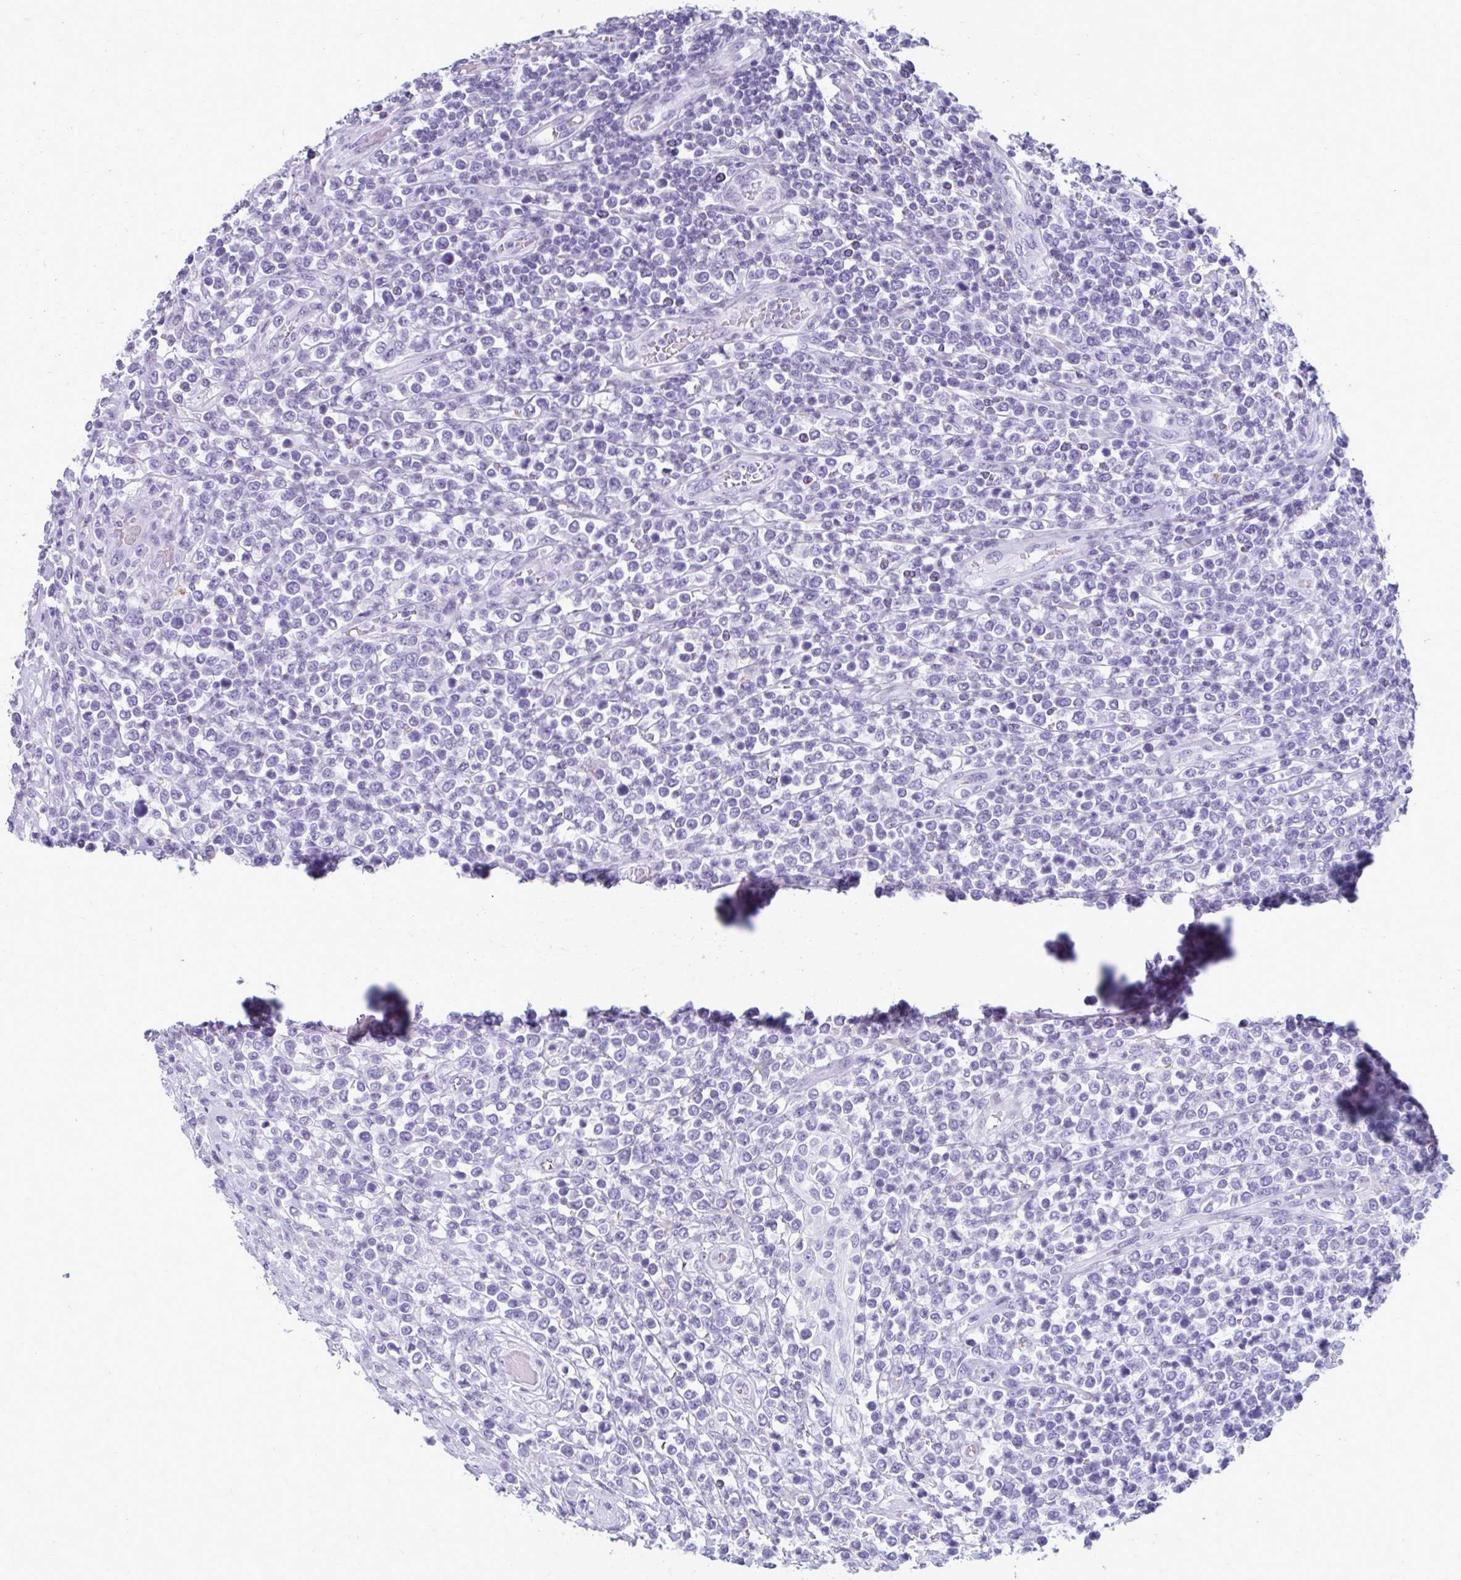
{"staining": {"intensity": "negative", "quantity": "none", "location": "none"}, "tissue": "lymphoma", "cell_type": "Tumor cells", "image_type": "cancer", "snomed": [{"axis": "morphology", "description": "Malignant lymphoma, non-Hodgkin's type, High grade"}, {"axis": "topography", "description": "Soft tissue"}], "caption": "Immunohistochemistry micrograph of neoplastic tissue: high-grade malignant lymphoma, non-Hodgkin's type stained with DAB (3,3'-diaminobenzidine) exhibits no significant protein expression in tumor cells.", "gene": "MPLKIP", "patient": {"sex": "female", "age": 56}}